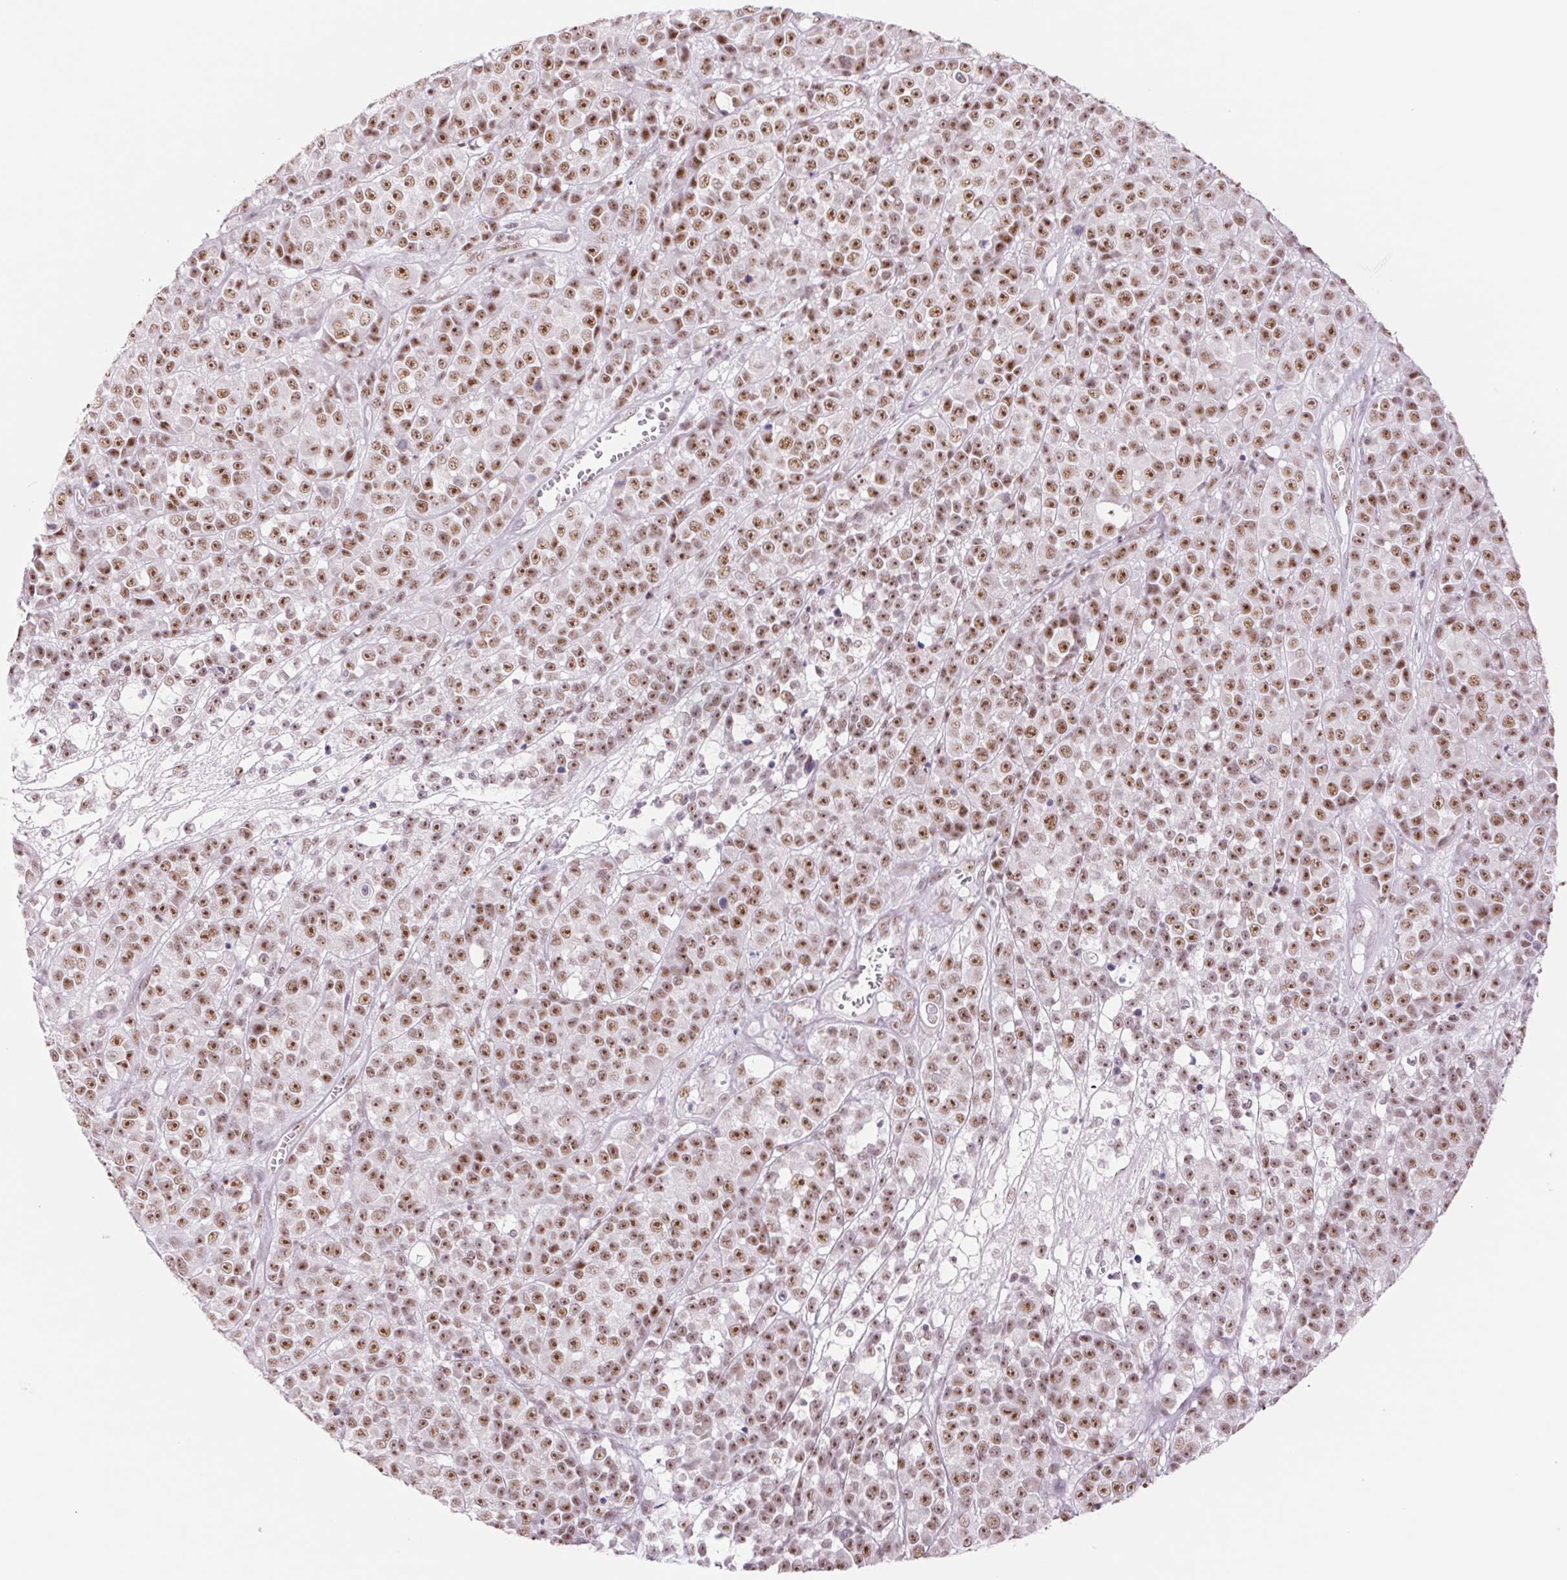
{"staining": {"intensity": "moderate", "quantity": ">75%", "location": "nuclear"}, "tissue": "melanoma", "cell_type": "Tumor cells", "image_type": "cancer", "snomed": [{"axis": "morphology", "description": "Malignant melanoma, NOS"}, {"axis": "topography", "description": "Skin"}, {"axis": "topography", "description": "Skin of back"}], "caption": "A medium amount of moderate nuclear expression is seen in approximately >75% of tumor cells in melanoma tissue.", "gene": "ZC3H14", "patient": {"sex": "male", "age": 91}}